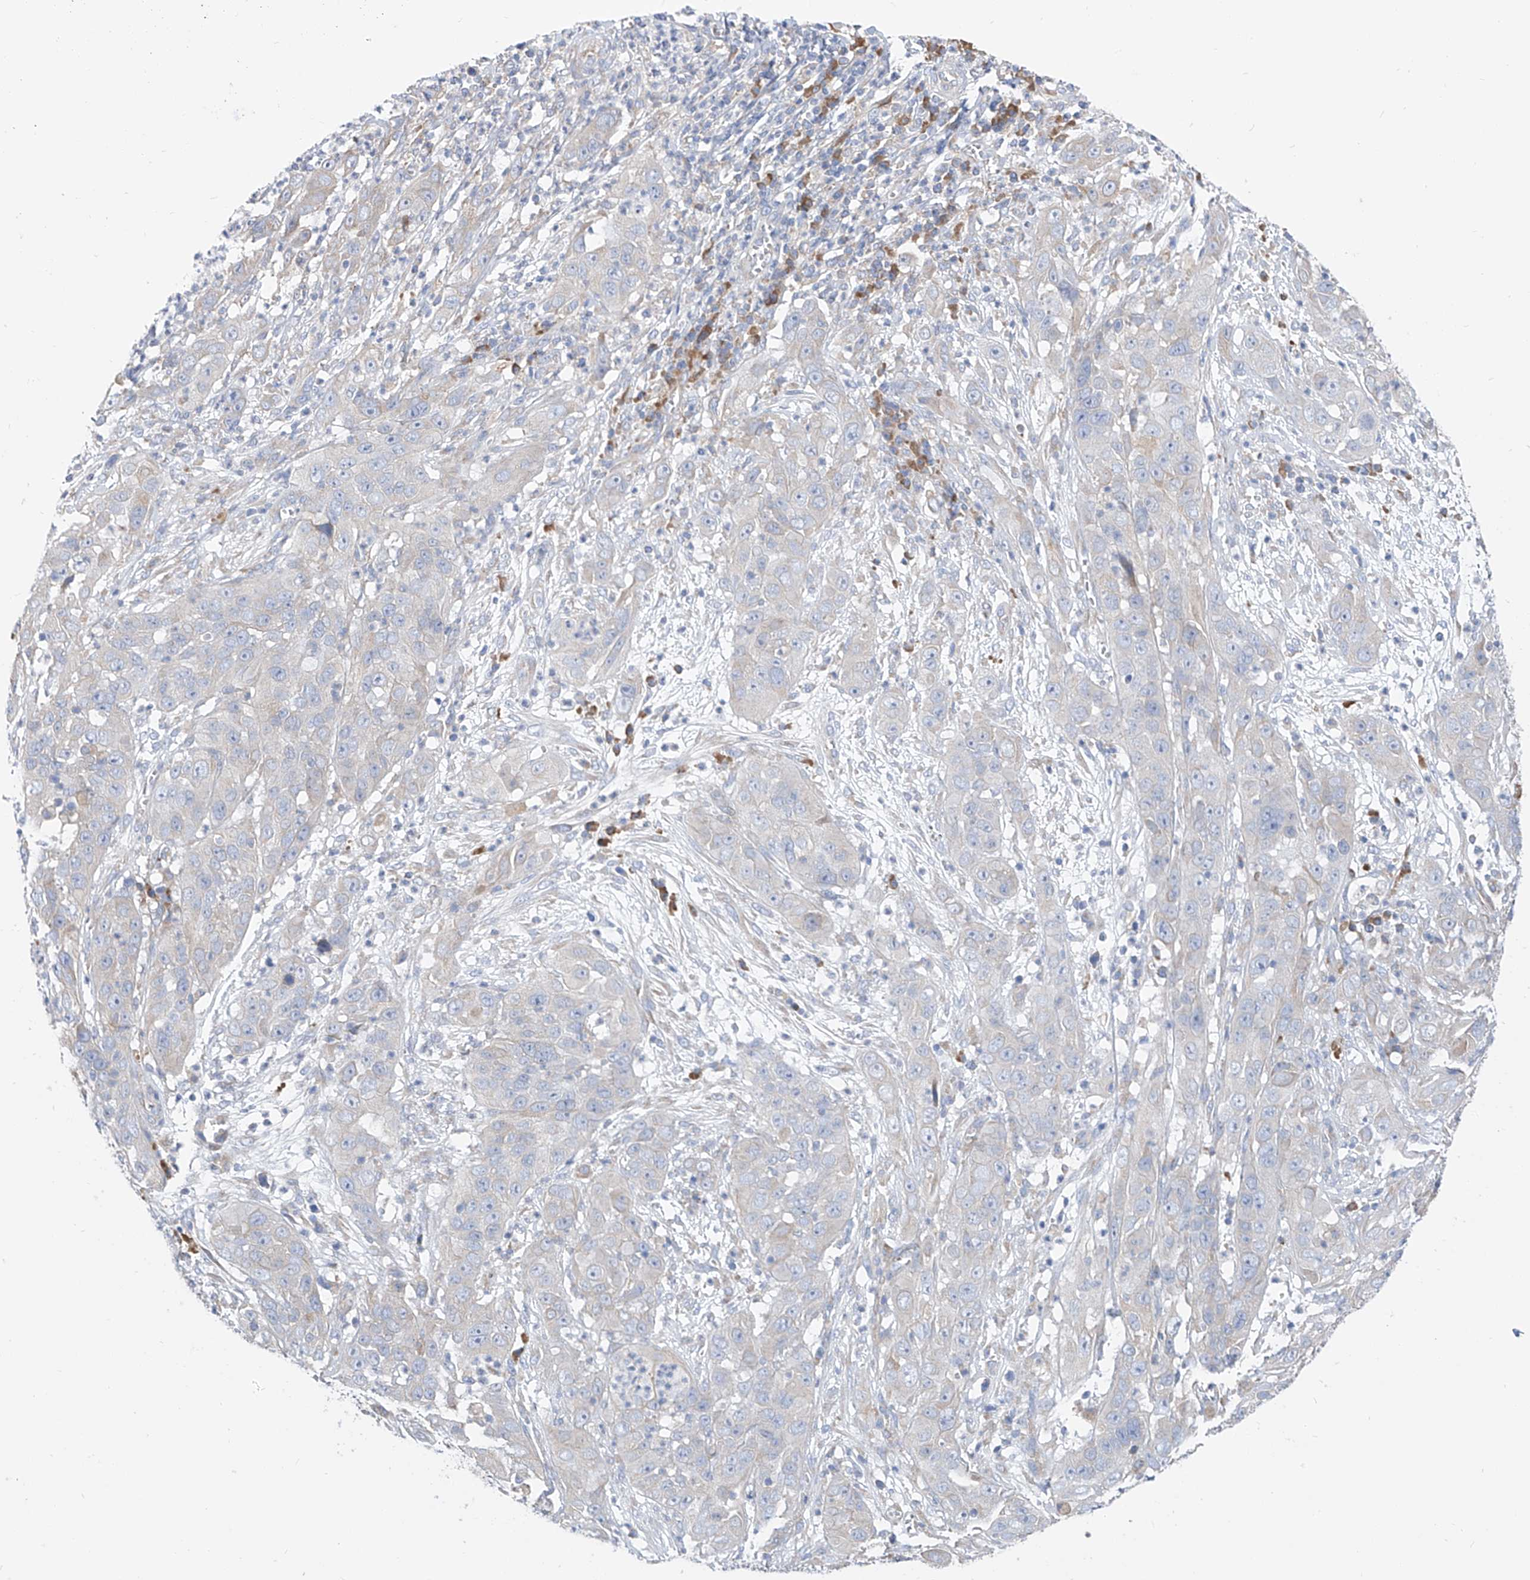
{"staining": {"intensity": "negative", "quantity": "none", "location": "none"}, "tissue": "cervical cancer", "cell_type": "Tumor cells", "image_type": "cancer", "snomed": [{"axis": "morphology", "description": "Squamous cell carcinoma, NOS"}, {"axis": "topography", "description": "Cervix"}], "caption": "Cervical cancer (squamous cell carcinoma) was stained to show a protein in brown. There is no significant positivity in tumor cells.", "gene": "UFL1", "patient": {"sex": "female", "age": 32}}